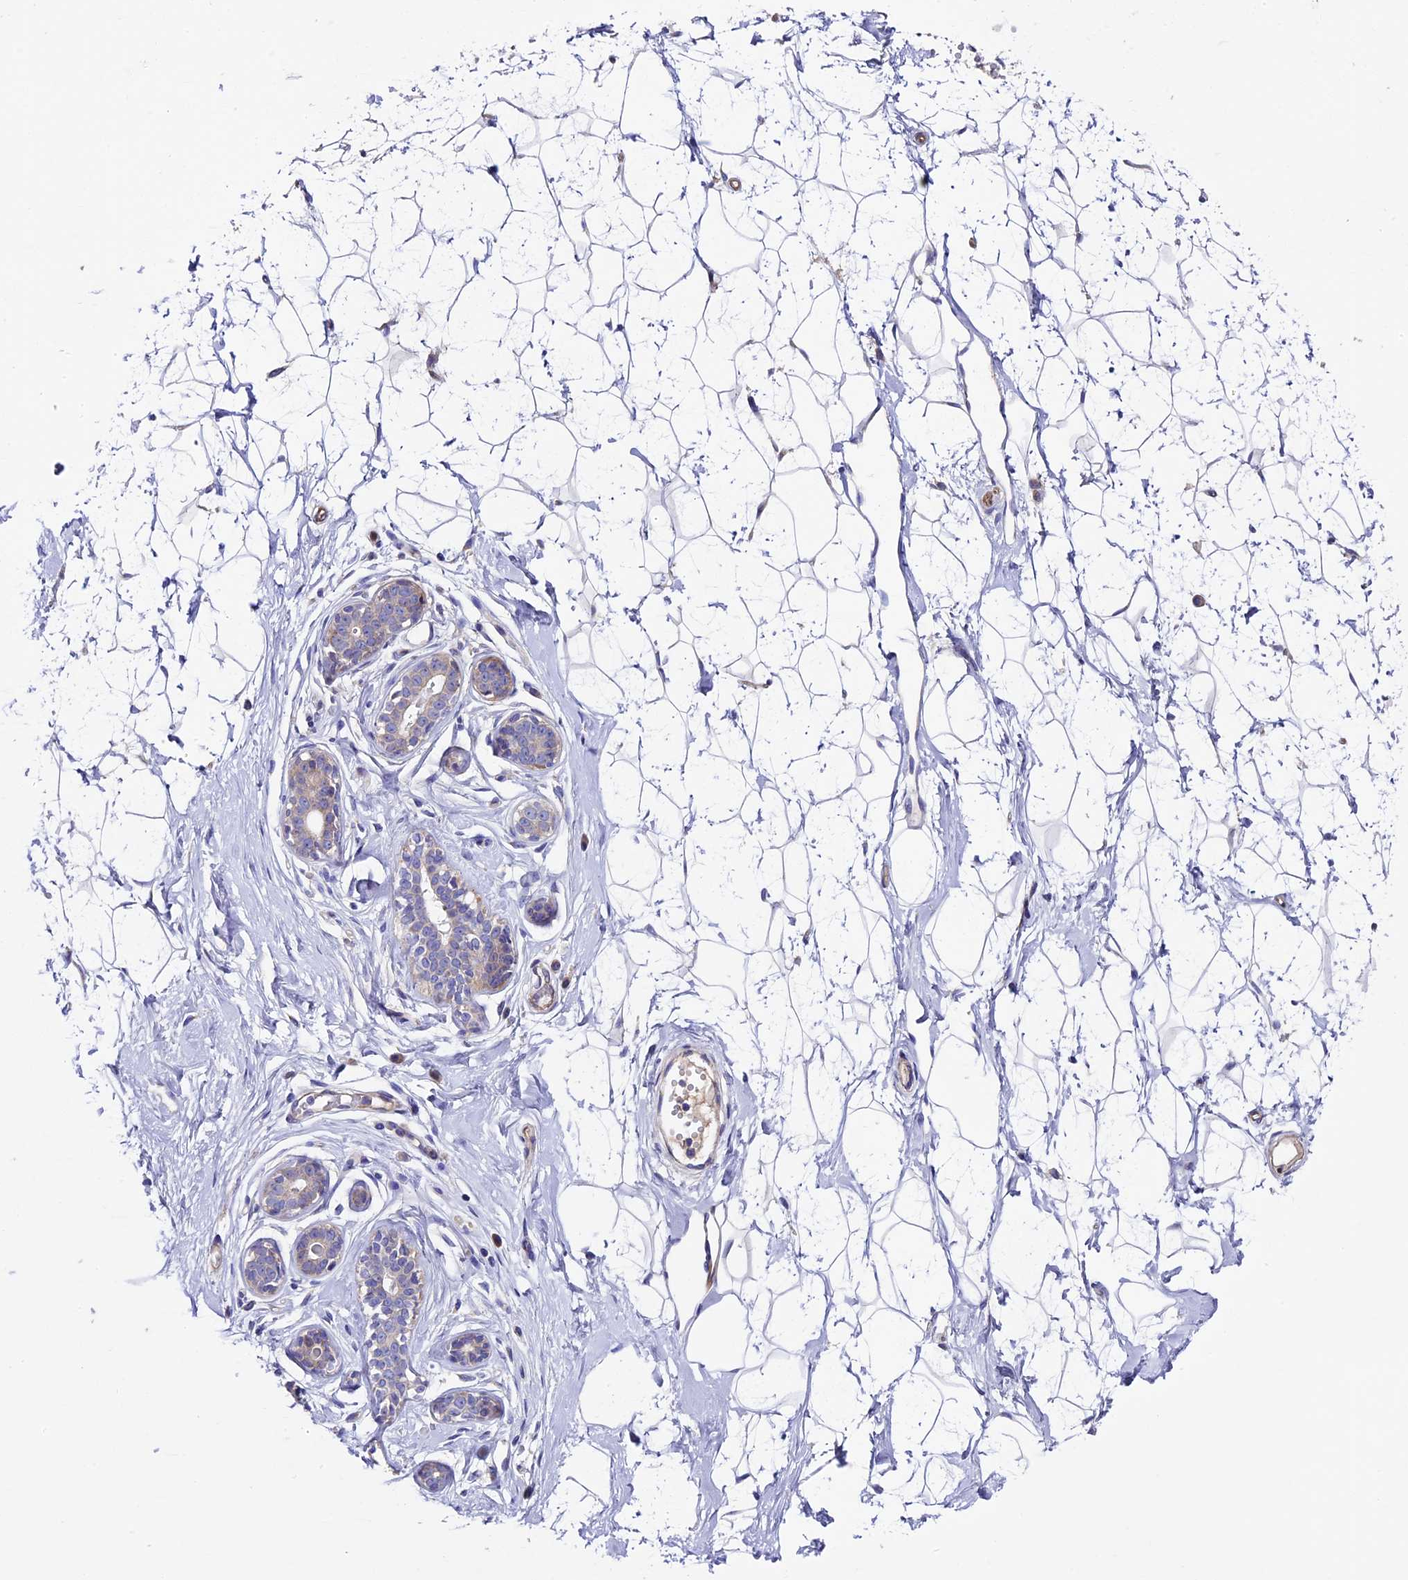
{"staining": {"intensity": "negative", "quantity": "none", "location": "none"}, "tissue": "breast", "cell_type": "Adipocytes", "image_type": "normal", "snomed": [{"axis": "morphology", "description": "Normal tissue, NOS"}, {"axis": "morphology", "description": "Adenoma, NOS"}, {"axis": "topography", "description": "Breast"}], "caption": "This is a photomicrograph of immunohistochemistry staining of normal breast, which shows no staining in adipocytes. (DAB immunohistochemistry visualized using brightfield microscopy, high magnification).", "gene": "PIGU", "patient": {"sex": "female", "age": 23}}